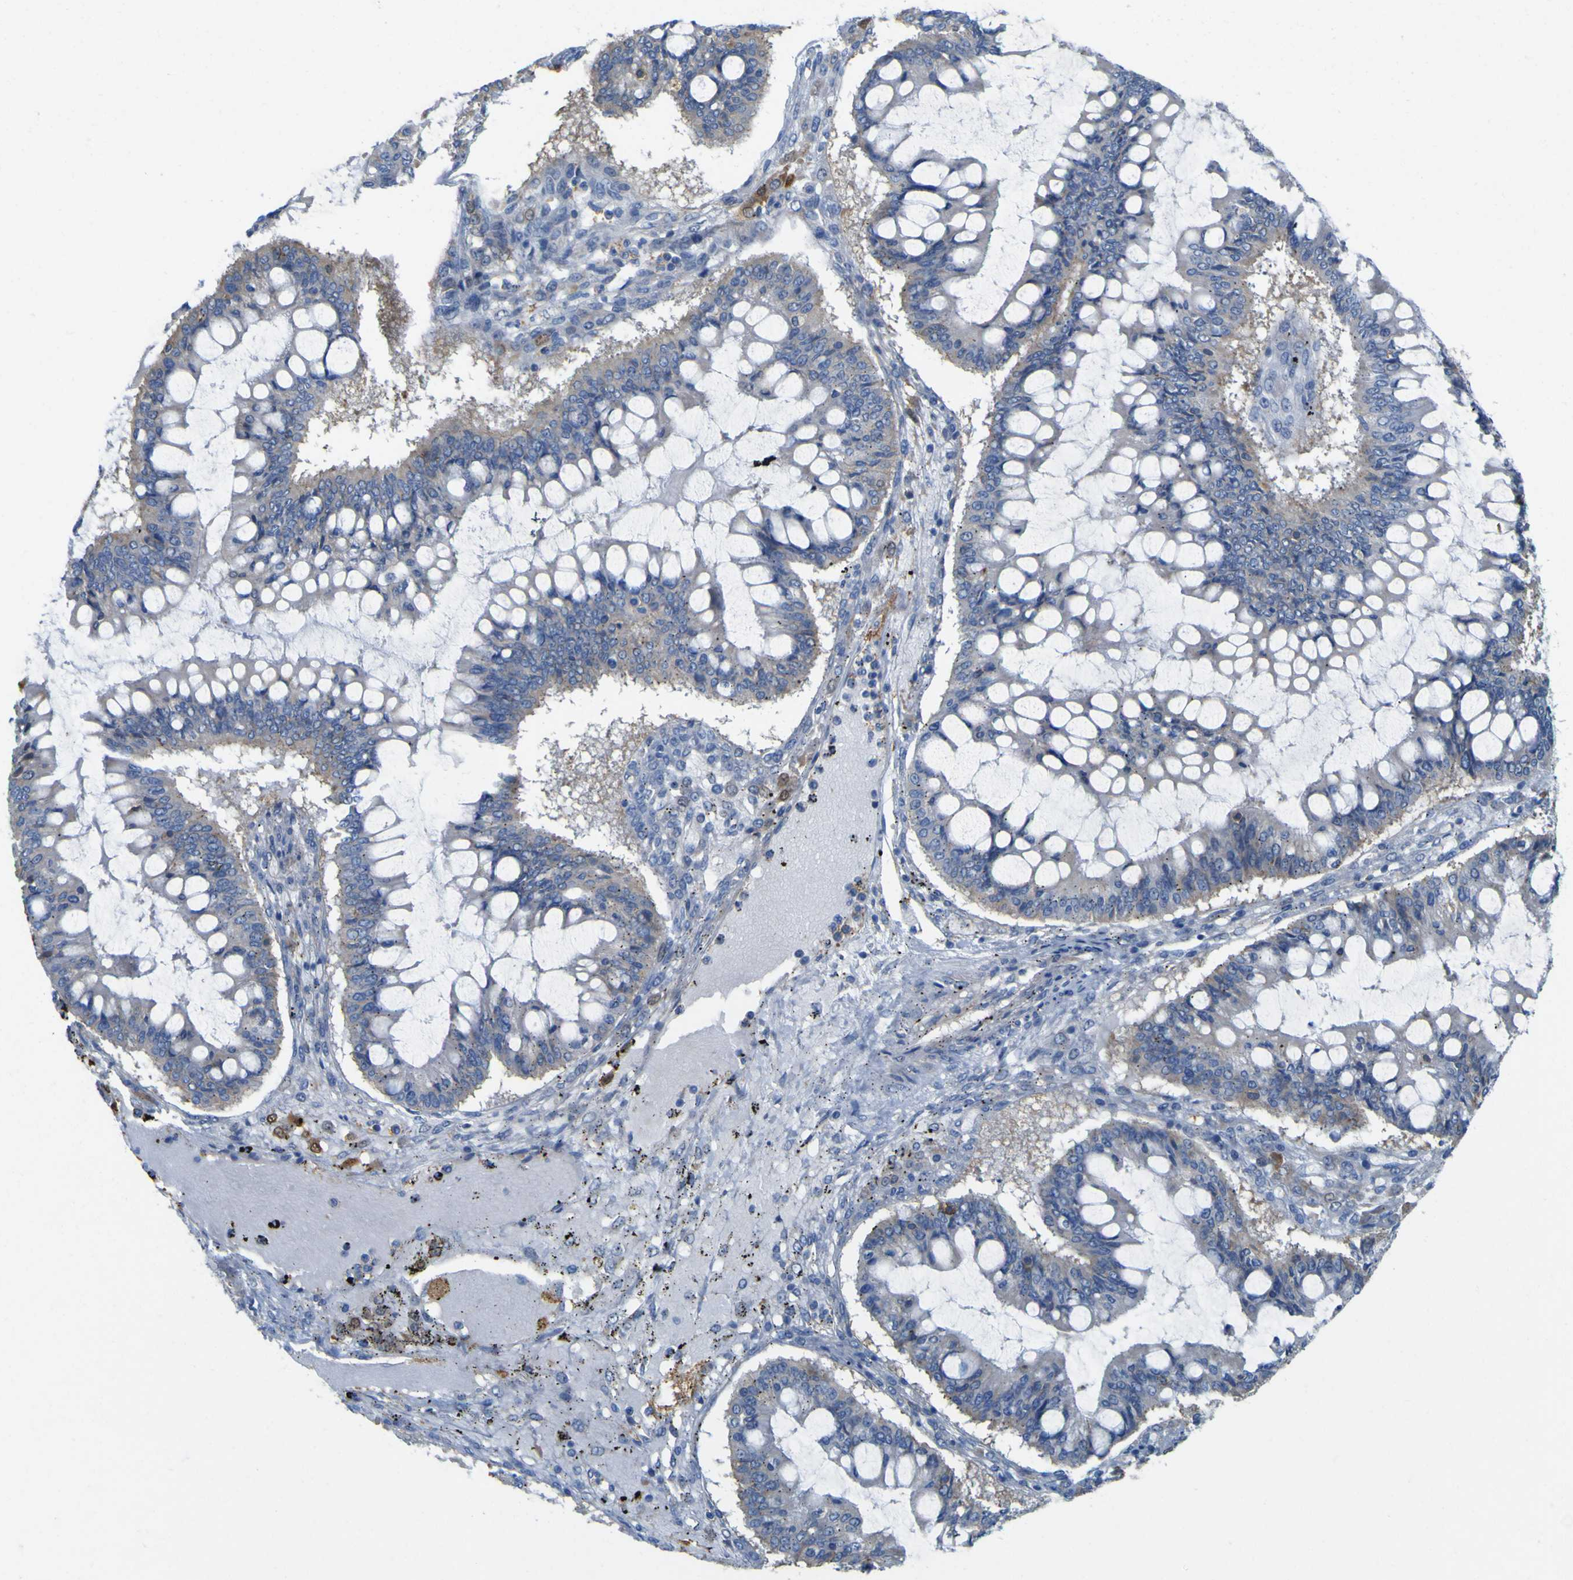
{"staining": {"intensity": "negative", "quantity": "none", "location": "none"}, "tissue": "ovarian cancer", "cell_type": "Tumor cells", "image_type": "cancer", "snomed": [{"axis": "morphology", "description": "Cystadenocarcinoma, mucinous, NOS"}, {"axis": "topography", "description": "Ovary"}], "caption": "The micrograph displays no significant staining in tumor cells of ovarian cancer.", "gene": "MYEOV", "patient": {"sex": "female", "age": 73}}